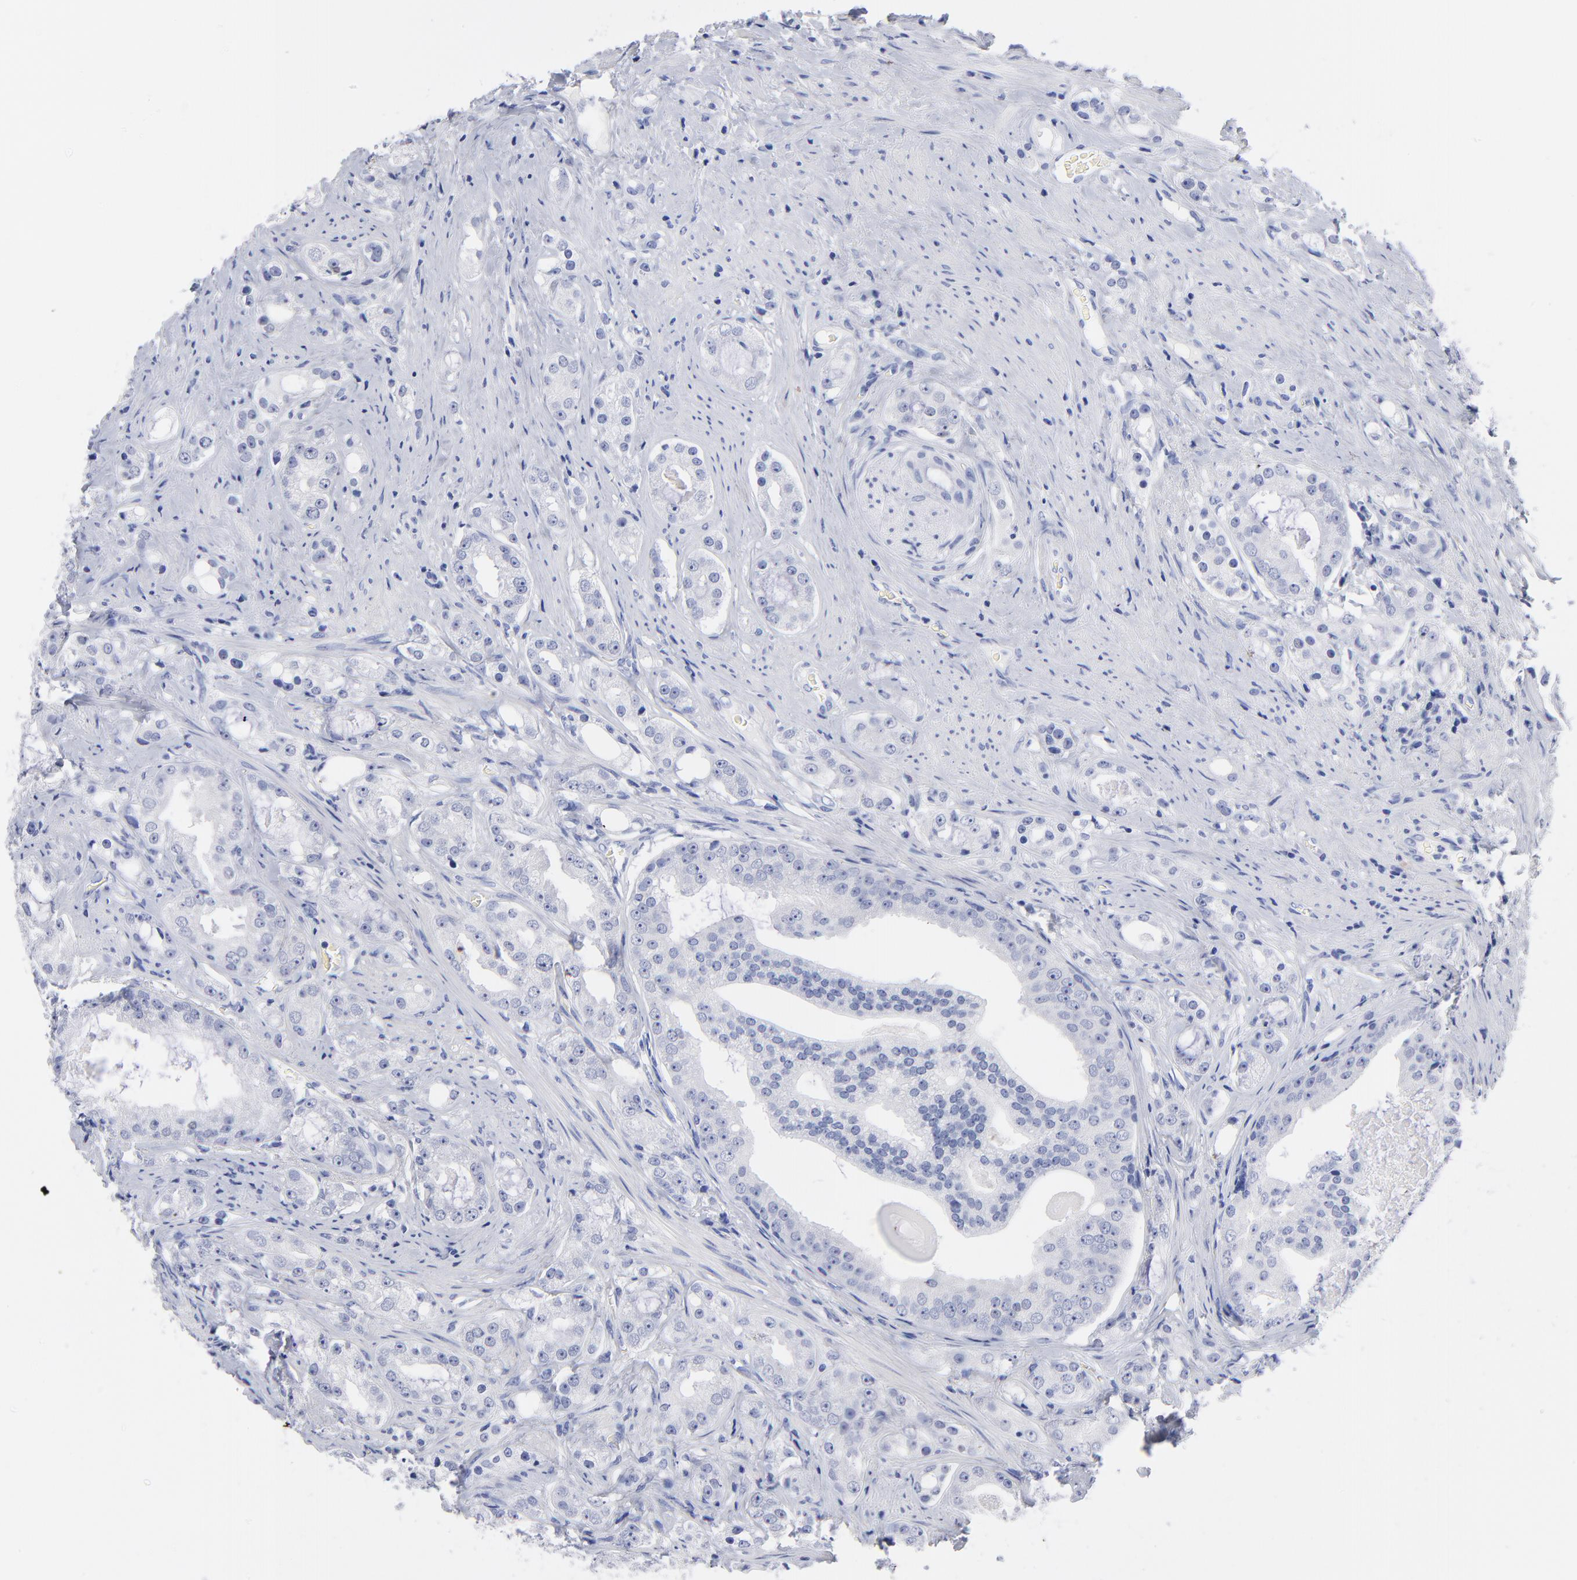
{"staining": {"intensity": "negative", "quantity": "none", "location": "none"}, "tissue": "prostate cancer", "cell_type": "Tumor cells", "image_type": "cancer", "snomed": [{"axis": "morphology", "description": "Adenocarcinoma, High grade"}, {"axis": "topography", "description": "Prostate"}], "caption": "An image of human prostate cancer (adenocarcinoma (high-grade)) is negative for staining in tumor cells.", "gene": "ACY1", "patient": {"sex": "male", "age": 68}}